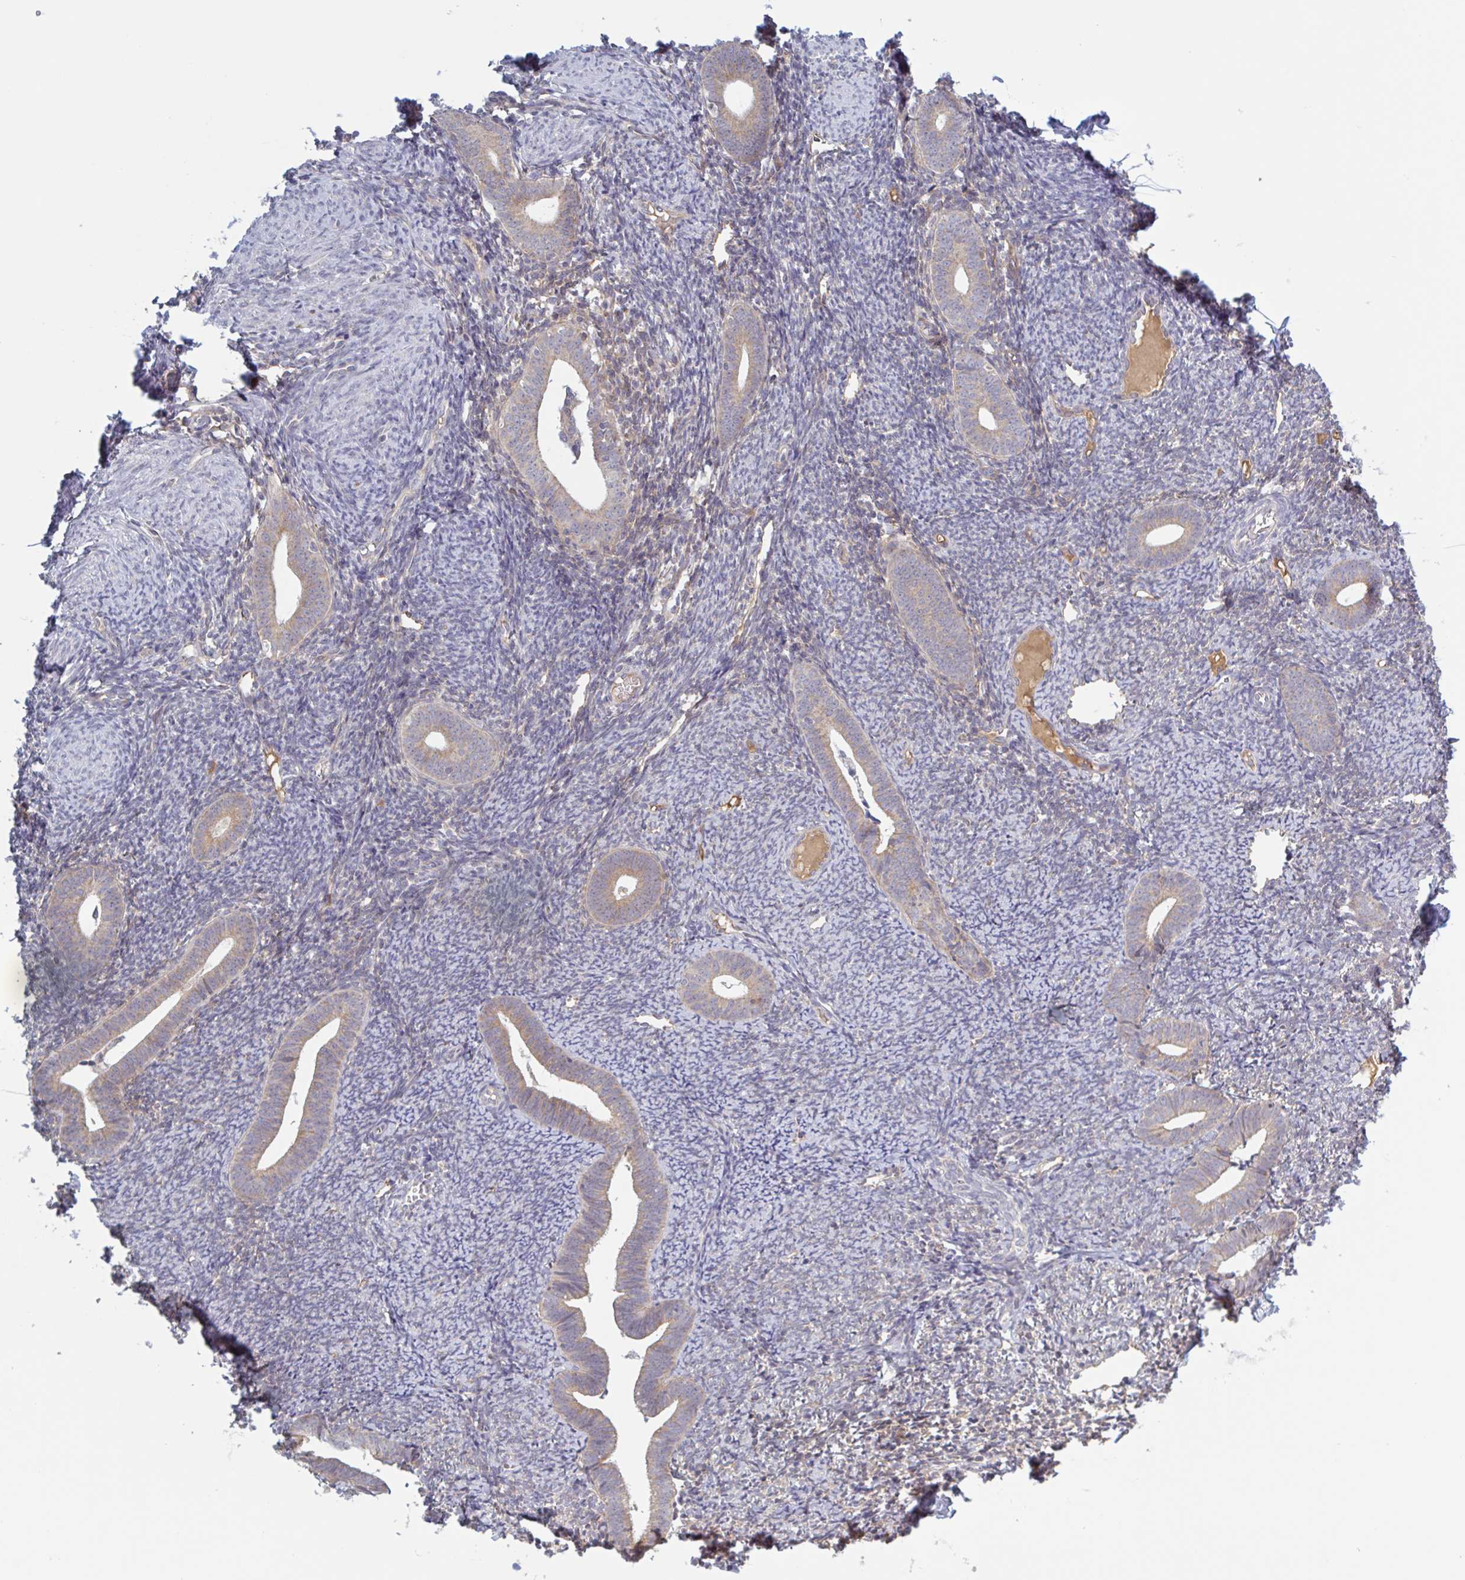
{"staining": {"intensity": "moderate", "quantity": "<25%", "location": "cytoplasmic/membranous"}, "tissue": "endometrium", "cell_type": "Cells in endometrial stroma", "image_type": "normal", "snomed": [{"axis": "morphology", "description": "Normal tissue, NOS"}, {"axis": "topography", "description": "Endometrium"}], "caption": "A high-resolution photomicrograph shows IHC staining of benign endometrium, which exhibits moderate cytoplasmic/membranous expression in about <25% of cells in endometrial stroma. (DAB IHC, brown staining for protein, blue staining for nuclei).", "gene": "SURF1", "patient": {"sex": "female", "age": 39}}